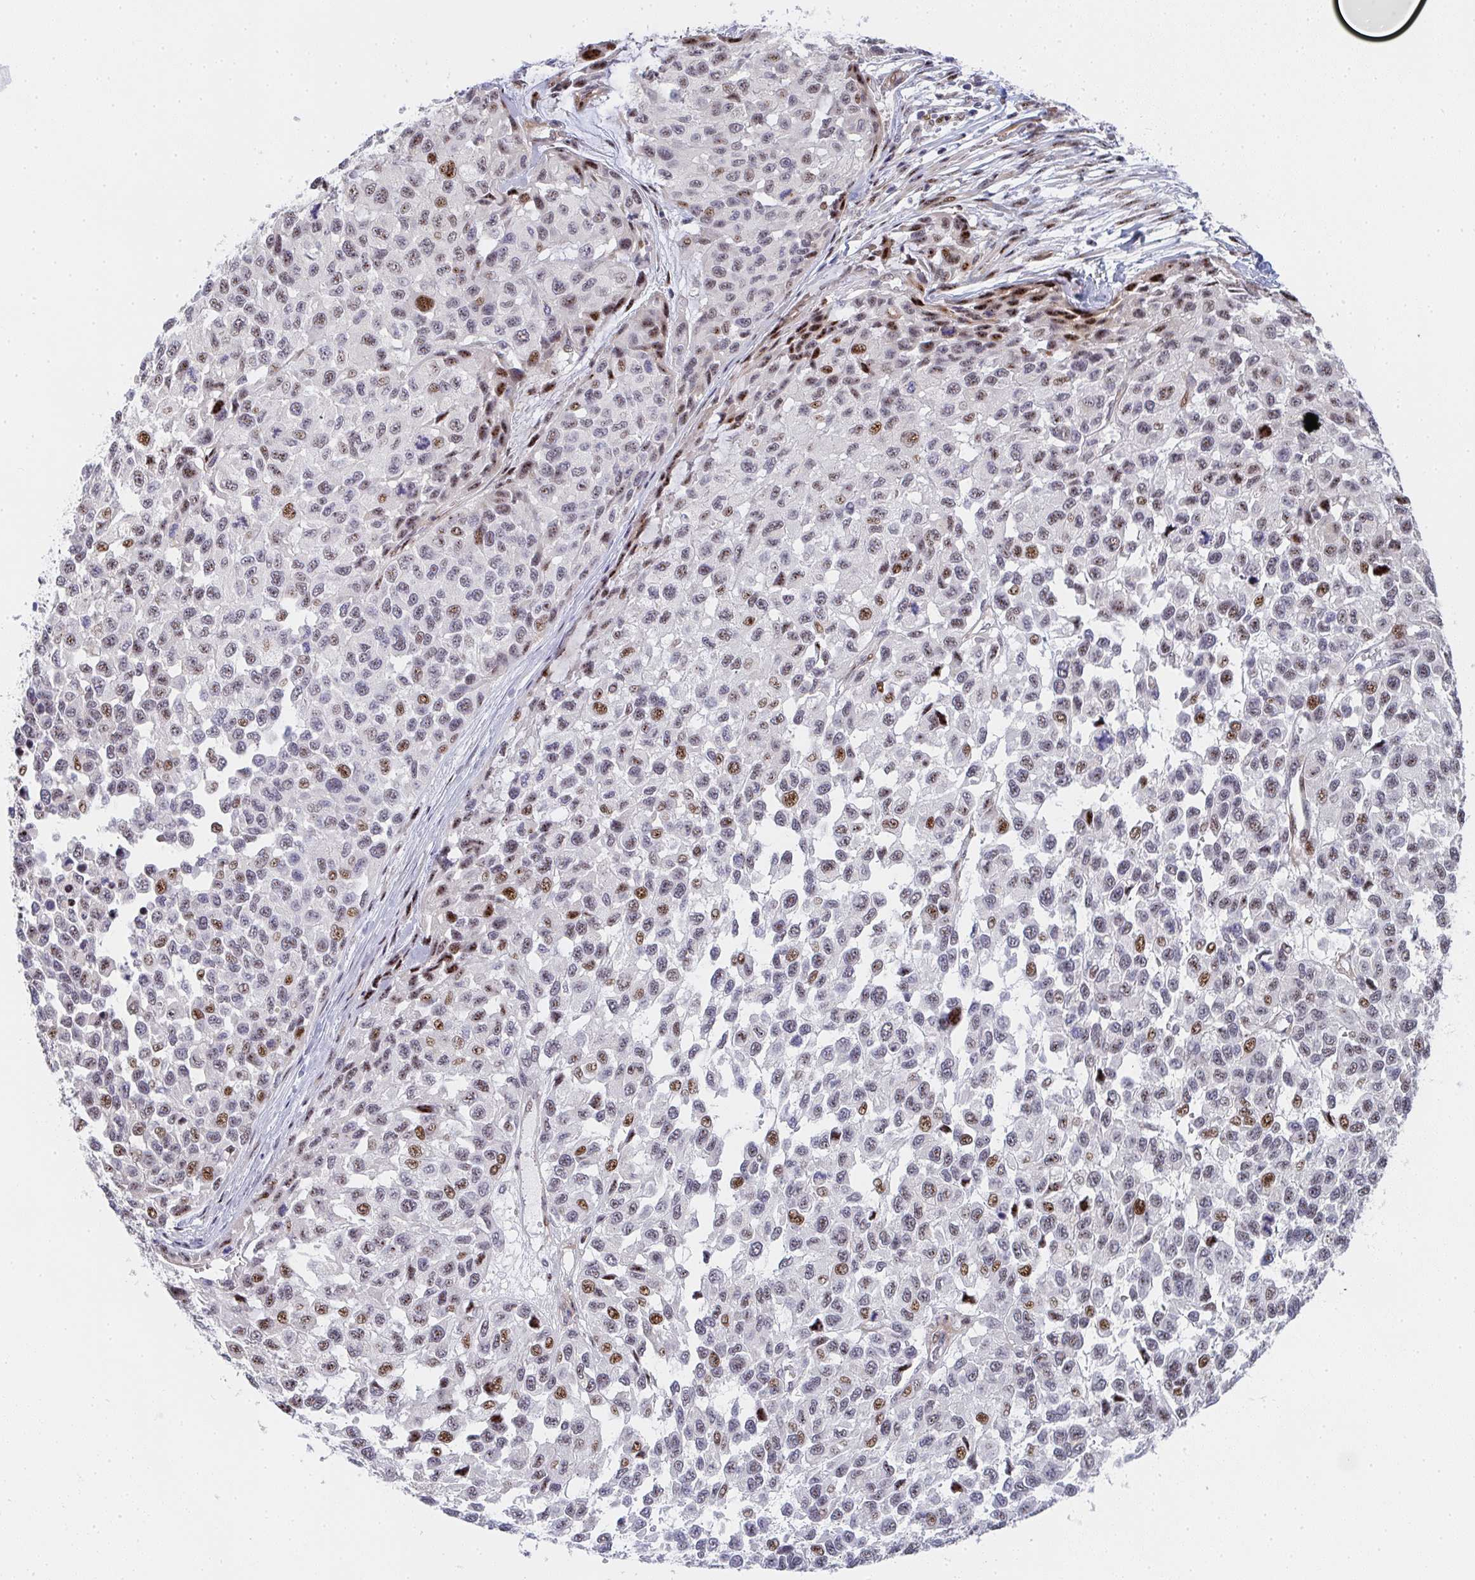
{"staining": {"intensity": "moderate", "quantity": "25%-75%", "location": "nuclear"}, "tissue": "melanoma", "cell_type": "Tumor cells", "image_type": "cancer", "snomed": [{"axis": "morphology", "description": "Malignant melanoma, NOS"}, {"axis": "topography", "description": "Skin"}], "caption": "A brown stain labels moderate nuclear staining of a protein in human malignant melanoma tumor cells. The staining was performed using DAB to visualize the protein expression in brown, while the nuclei were stained in blue with hematoxylin (Magnification: 20x).", "gene": "ZIC3", "patient": {"sex": "male", "age": 62}}